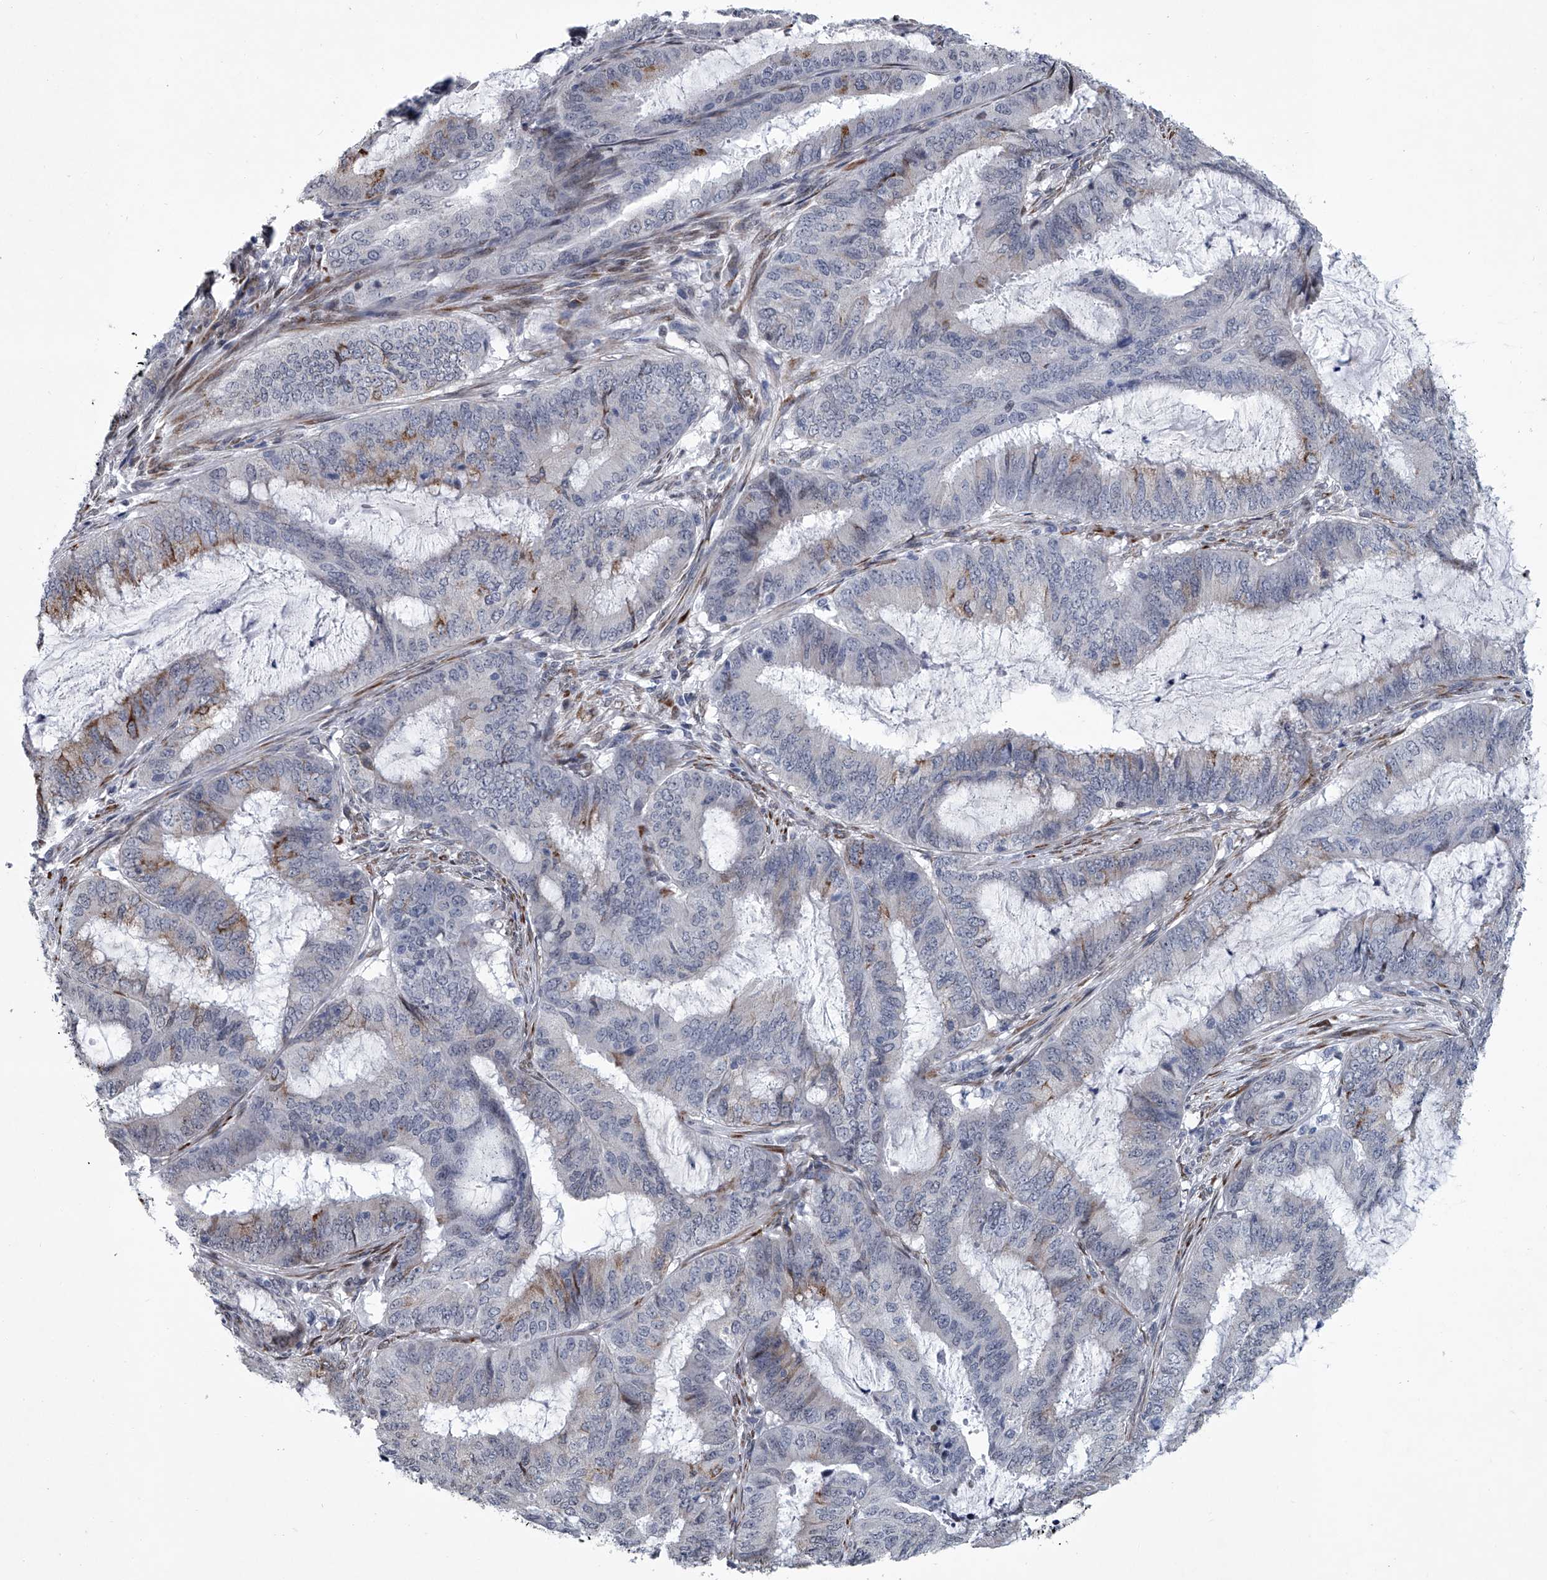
{"staining": {"intensity": "moderate", "quantity": "<25%", "location": "cytoplasmic/membranous"}, "tissue": "endometrial cancer", "cell_type": "Tumor cells", "image_type": "cancer", "snomed": [{"axis": "morphology", "description": "Adenocarcinoma, NOS"}, {"axis": "topography", "description": "Endometrium"}], "caption": "A brown stain highlights moderate cytoplasmic/membranous positivity of a protein in adenocarcinoma (endometrial) tumor cells.", "gene": "PPP2R5D", "patient": {"sex": "female", "age": 51}}